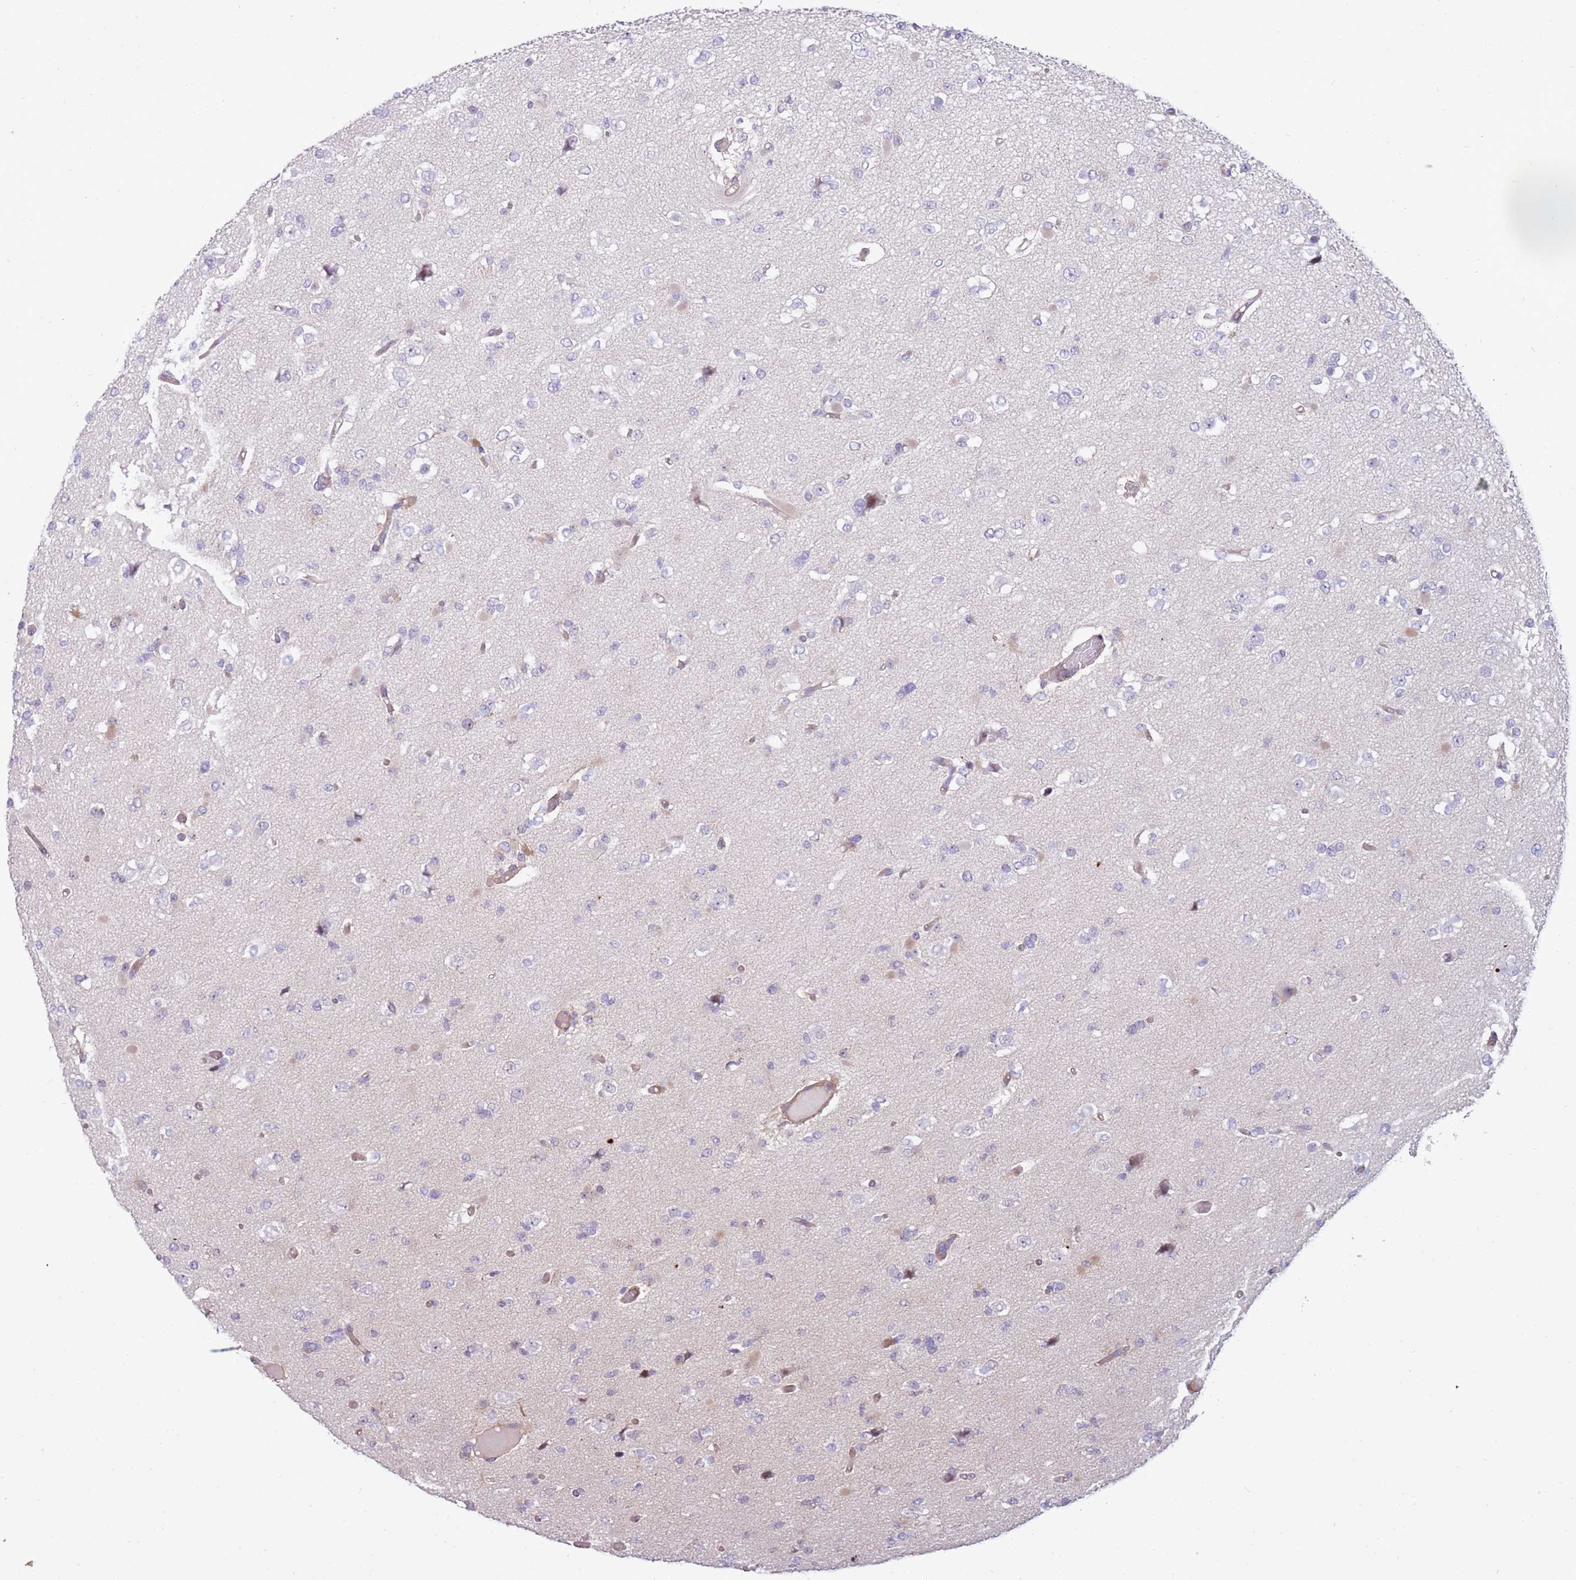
{"staining": {"intensity": "negative", "quantity": "none", "location": "none"}, "tissue": "glioma", "cell_type": "Tumor cells", "image_type": "cancer", "snomed": [{"axis": "morphology", "description": "Glioma, malignant, Low grade"}, {"axis": "topography", "description": "Brain"}], "caption": "This is a histopathology image of IHC staining of malignant low-grade glioma, which shows no expression in tumor cells.", "gene": "ITGB6", "patient": {"sex": "female", "age": 22}}